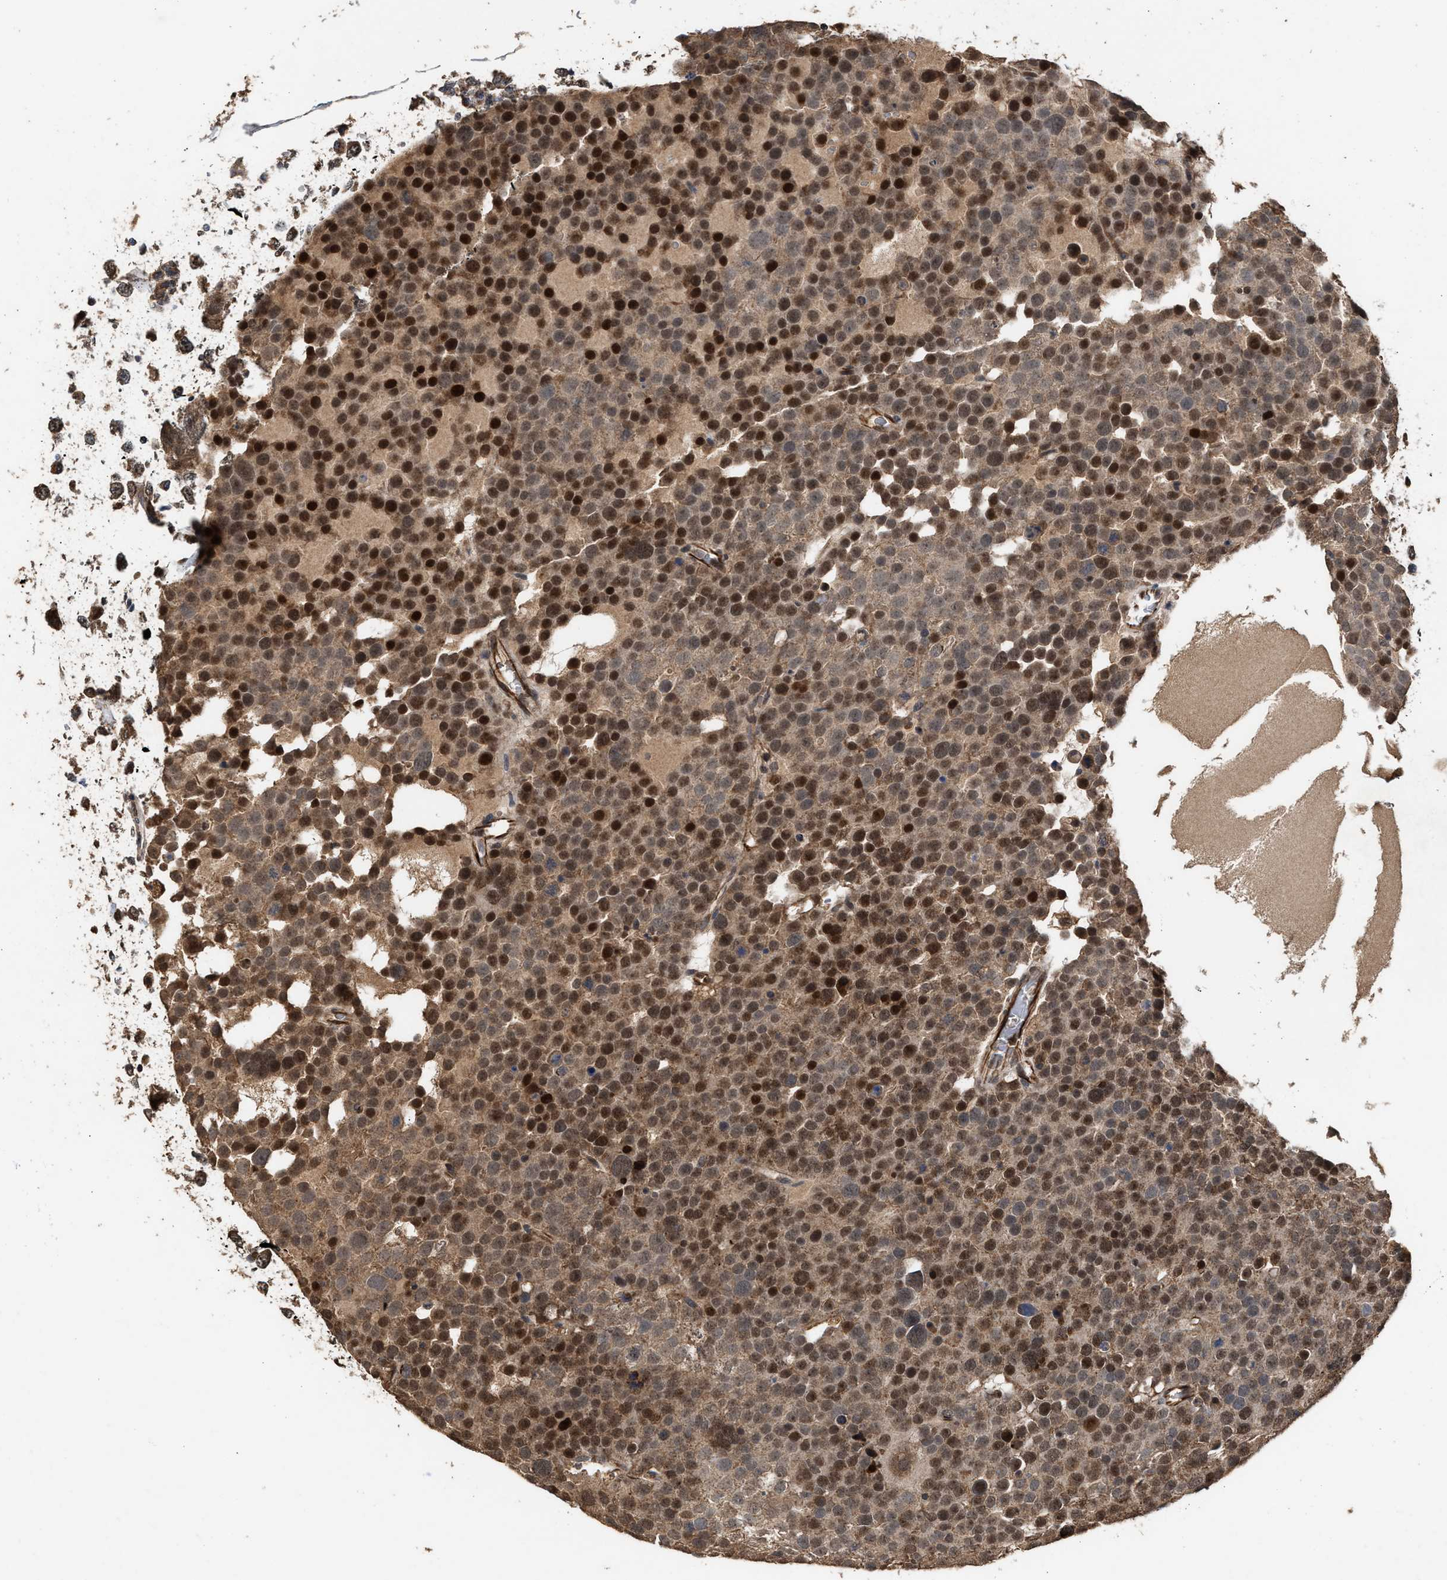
{"staining": {"intensity": "moderate", "quantity": ">75%", "location": "cytoplasmic/membranous,nuclear"}, "tissue": "testis cancer", "cell_type": "Tumor cells", "image_type": "cancer", "snomed": [{"axis": "morphology", "description": "Seminoma, NOS"}, {"axis": "topography", "description": "Testis"}], "caption": "A photomicrograph of human testis cancer stained for a protein reveals moderate cytoplasmic/membranous and nuclear brown staining in tumor cells.", "gene": "ZNHIT6", "patient": {"sex": "male", "age": 71}}